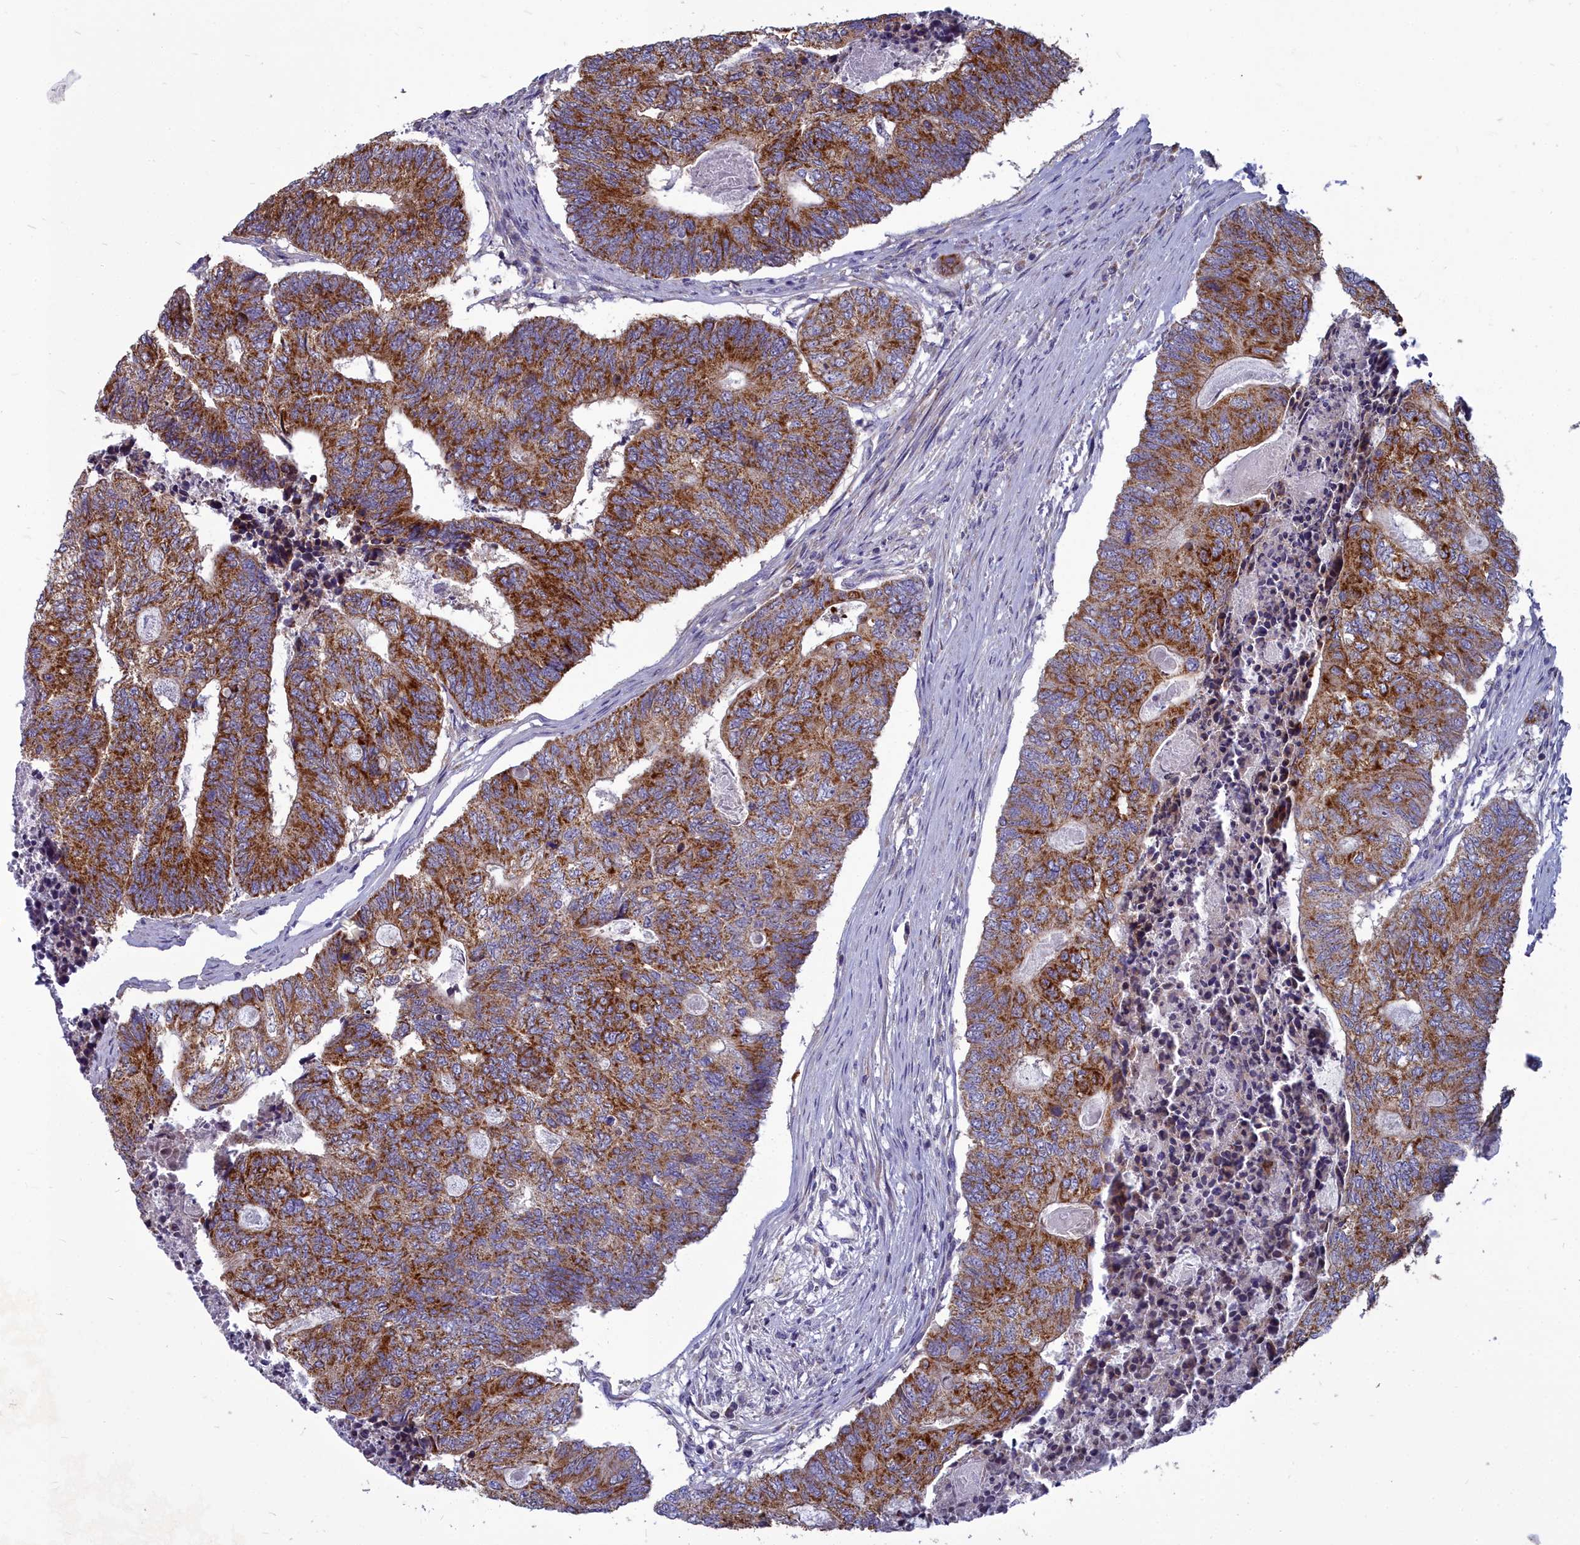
{"staining": {"intensity": "strong", "quantity": ">75%", "location": "cytoplasmic/membranous"}, "tissue": "colorectal cancer", "cell_type": "Tumor cells", "image_type": "cancer", "snomed": [{"axis": "morphology", "description": "Adenocarcinoma, NOS"}, {"axis": "topography", "description": "Colon"}], "caption": "The immunohistochemical stain highlights strong cytoplasmic/membranous positivity in tumor cells of colorectal adenocarcinoma tissue. Ihc stains the protein of interest in brown and the nuclei are stained blue.", "gene": "COX20", "patient": {"sex": "female", "age": 67}}